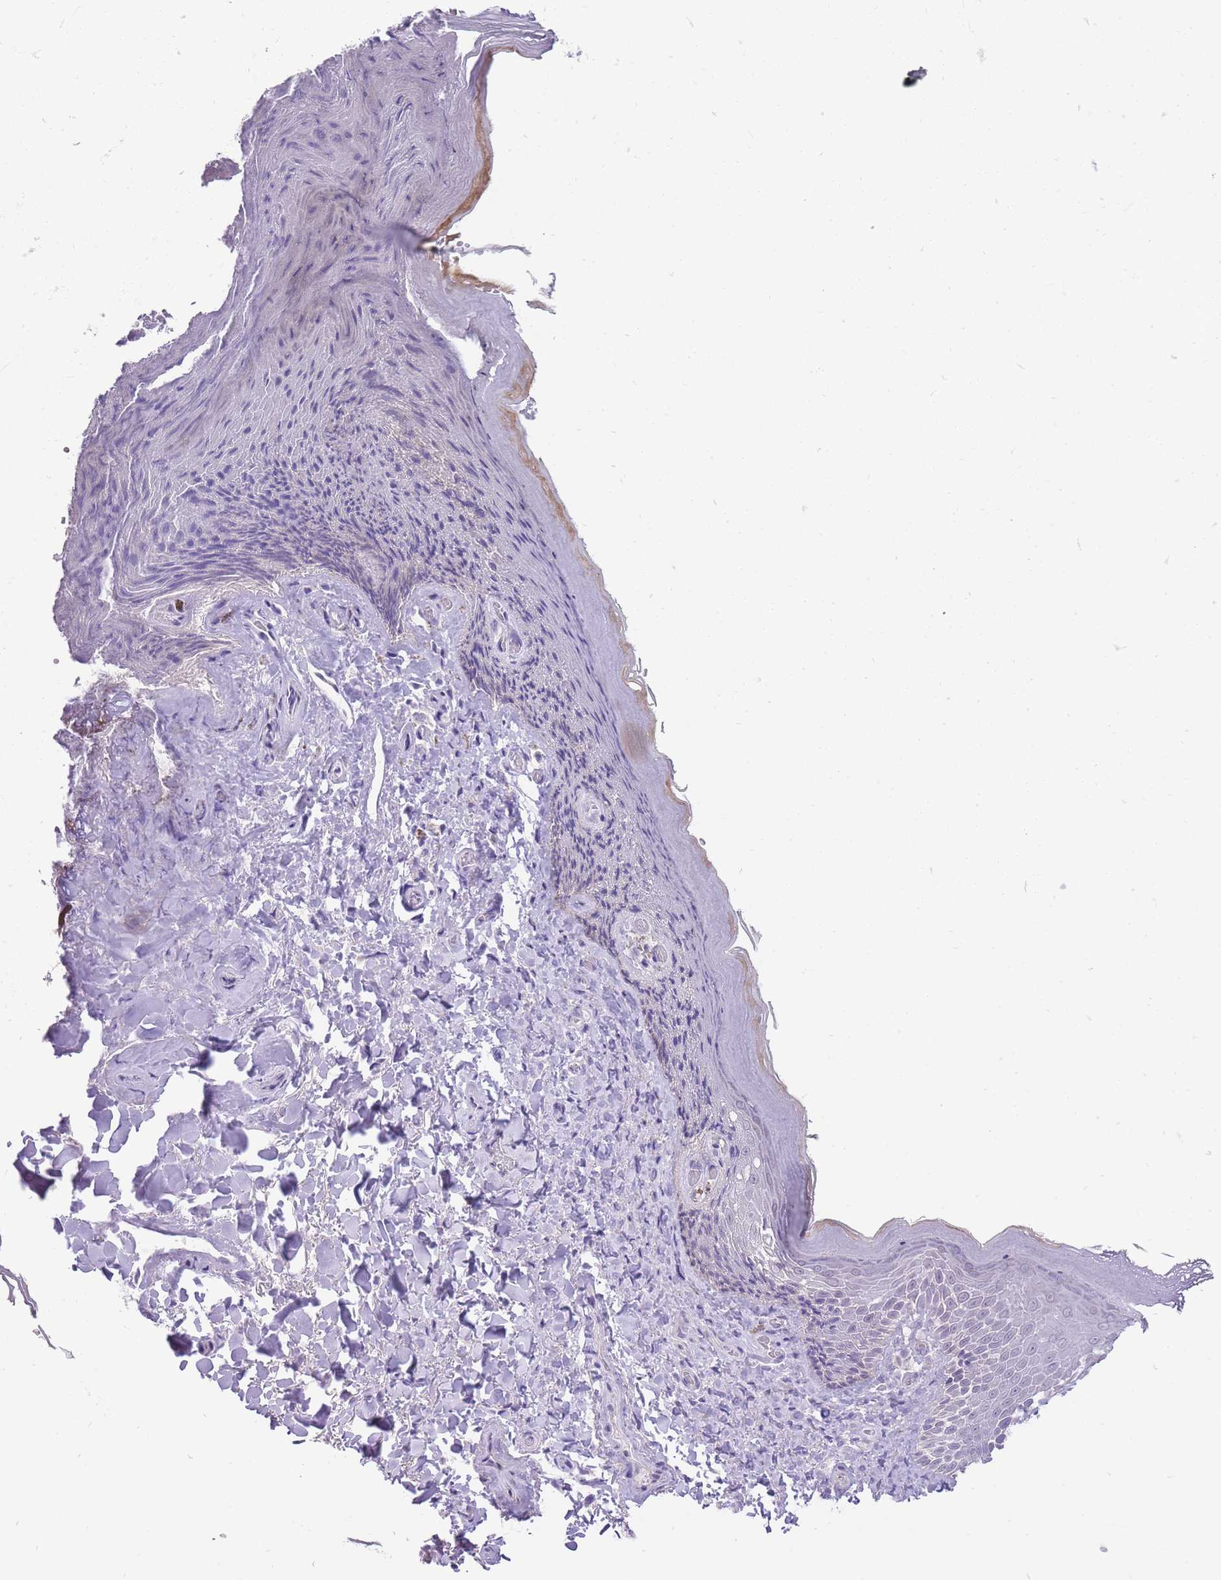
{"staining": {"intensity": "weak", "quantity": "<25%", "location": "cytoplasmic/membranous"}, "tissue": "skin", "cell_type": "Epidermal cells", "image_type": "normal", "snomed": [{"axis": "morphology", "description": "Normal tissue, NOS"}, {"axis": "topography", "description": "Anal"}], "caption": "IHC image of unremarkable human skin stained for a protein (brown), which reveals no staining in epidermal cells.", "gene": "ERICH4", "patient": {"sex": "female", "age": 89}}